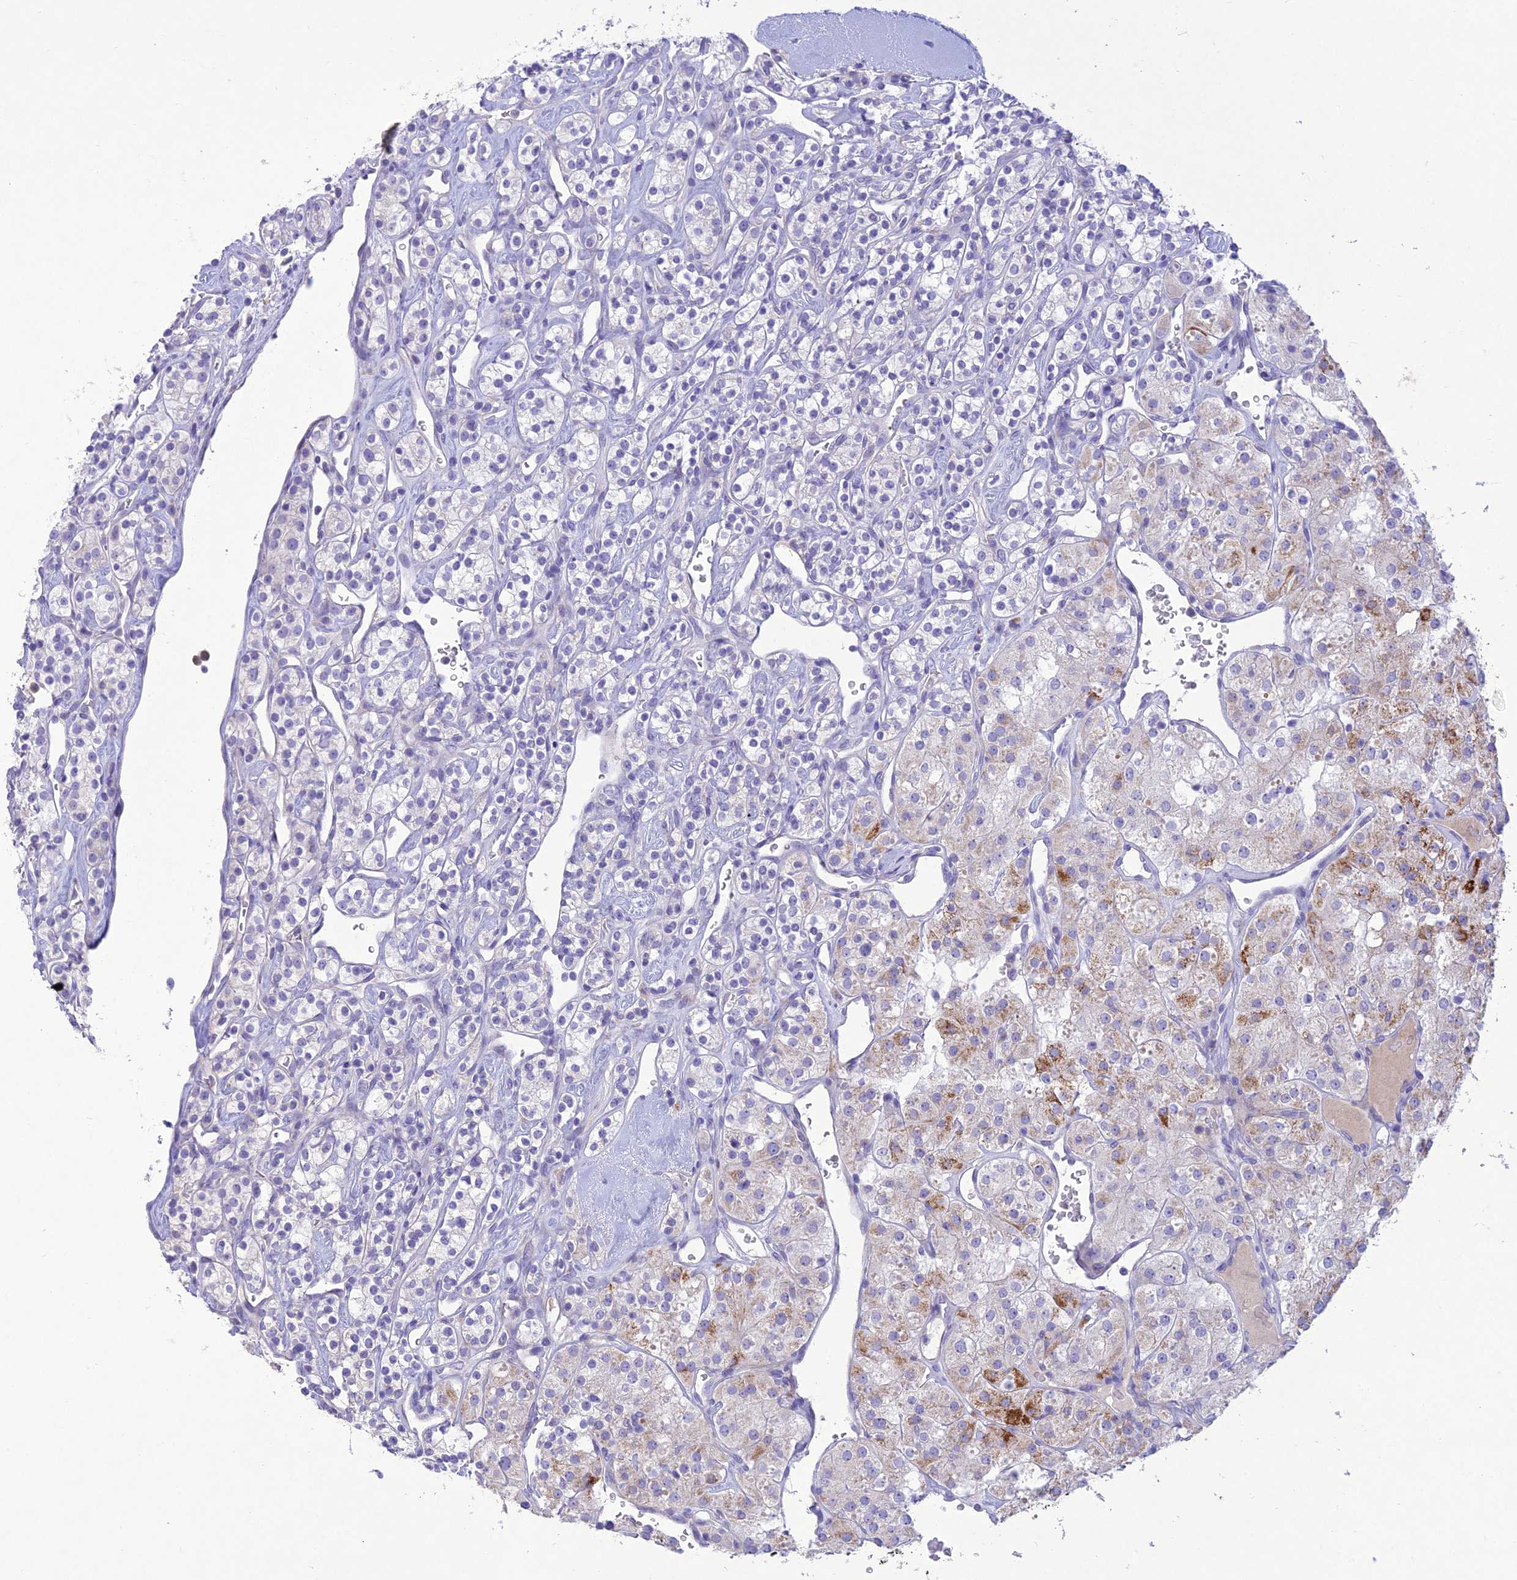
{"staining": {"intensity": "moderate", "quantity": "<25%", "location": "cytoplasmic/membranous"}, "tissue": "renal cancer", "cell_type": "Tumor cells", "image_type": "cancer", "snomed": [{"axis": "morphology", "description": "Adenocarcinoma, NOS"}, {"axis": "topography", "description": "Kidney"}], "caption": "A brown stain highlights moderate cytoplasmic/membranous positivity of a protein in renal adenocarcinoma tumor cells.", "gene": "SLC13A5", "patient": {"sex": "male", "age": 77}}